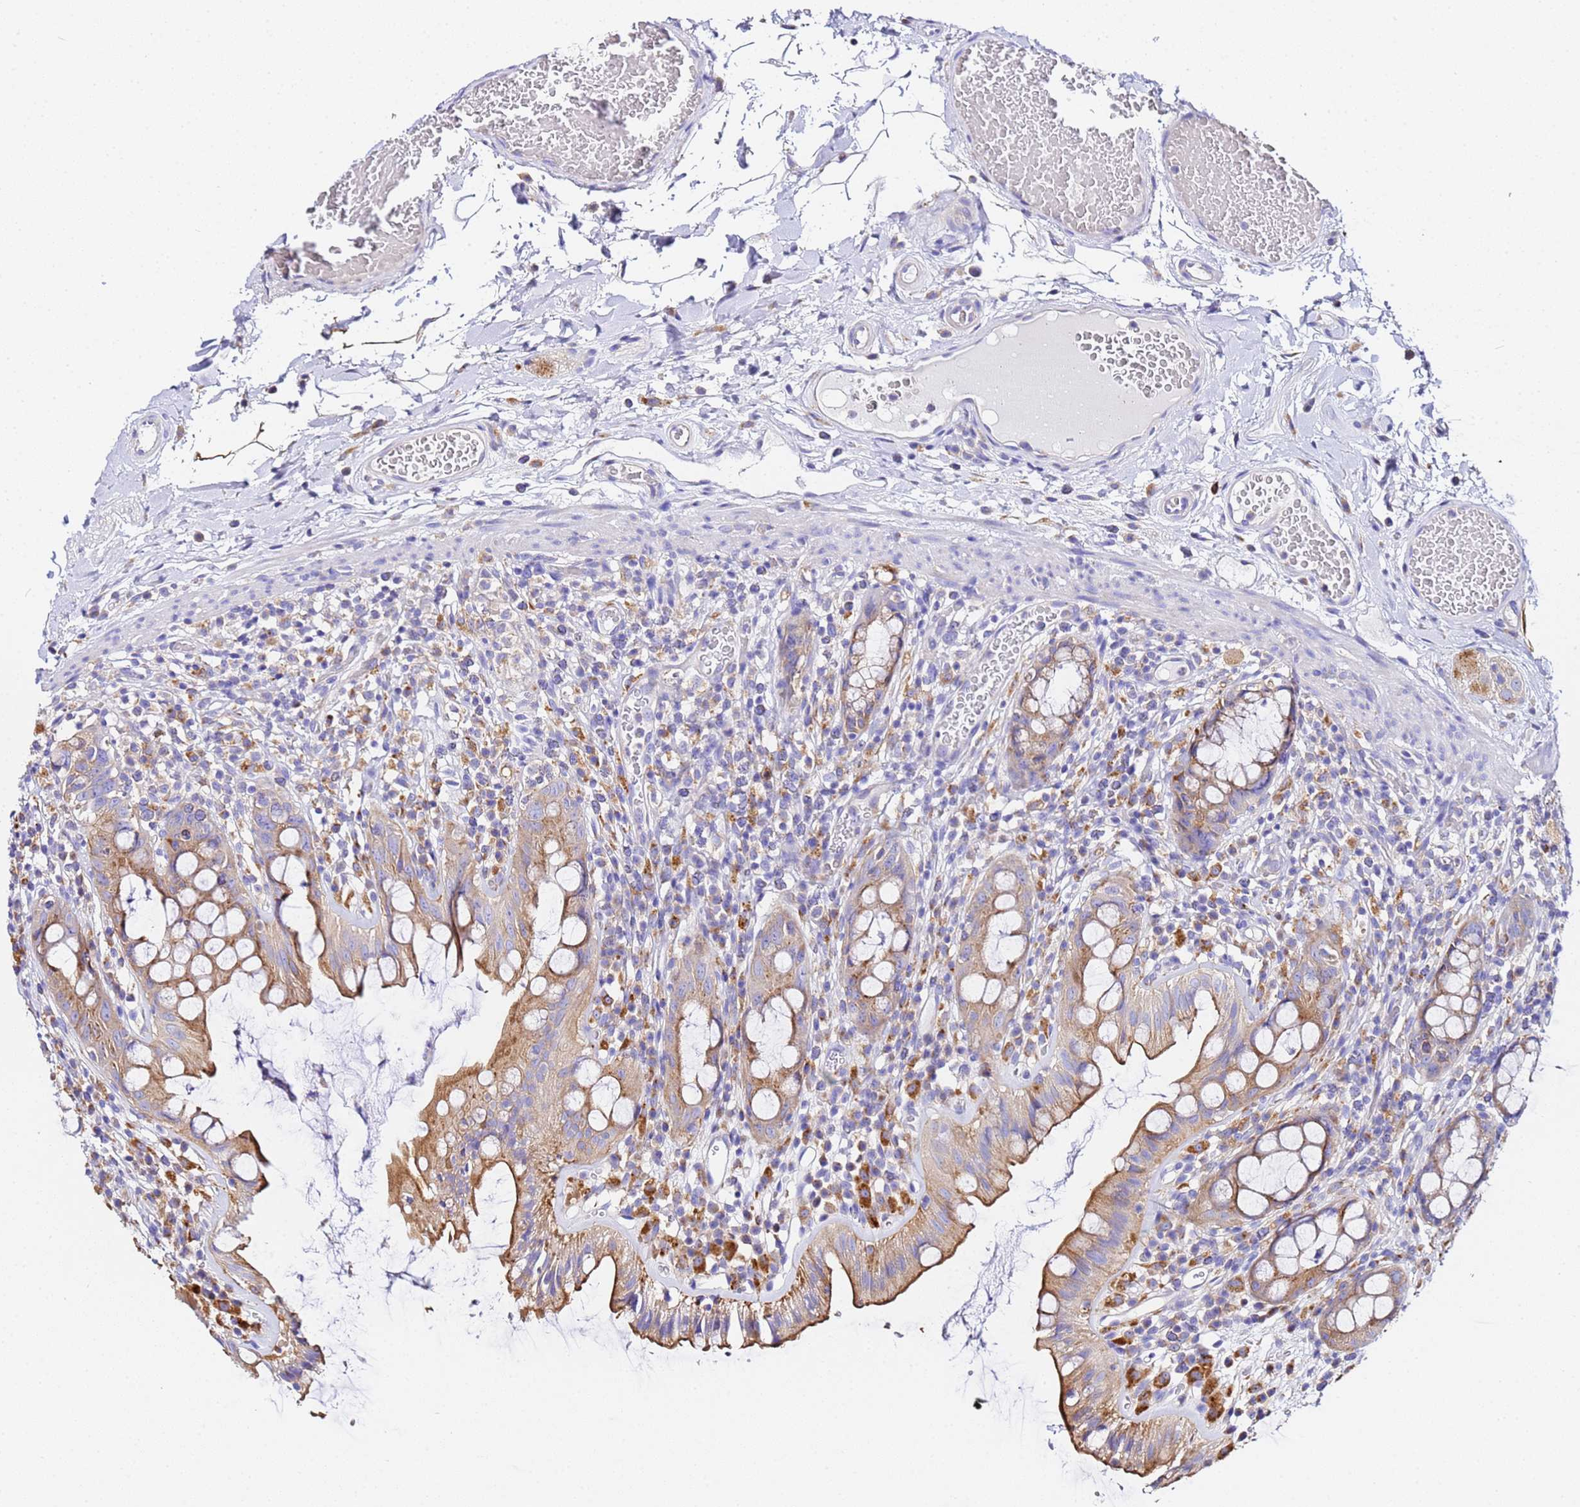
{"staining": {"intensity": "moderate", "quantity": ">75%", "location": "cytoplasmic/membranous"}, "tissue": "rectum", "cell_type": "Glandular cells", "image_type": "normal", "snomed": [{"axis": "morphology", "description": "Normal tissue, NOS"}, {"axis": "topography", "description": "Rectum"}], "caption": "Human rectum stained with a brown dye displays moderate cytoplasmic/membranous positive positivity in approximately >75% of glandular cells.", "gene": "VTI1B", "patient": {"sex": "female", "age": 57}}